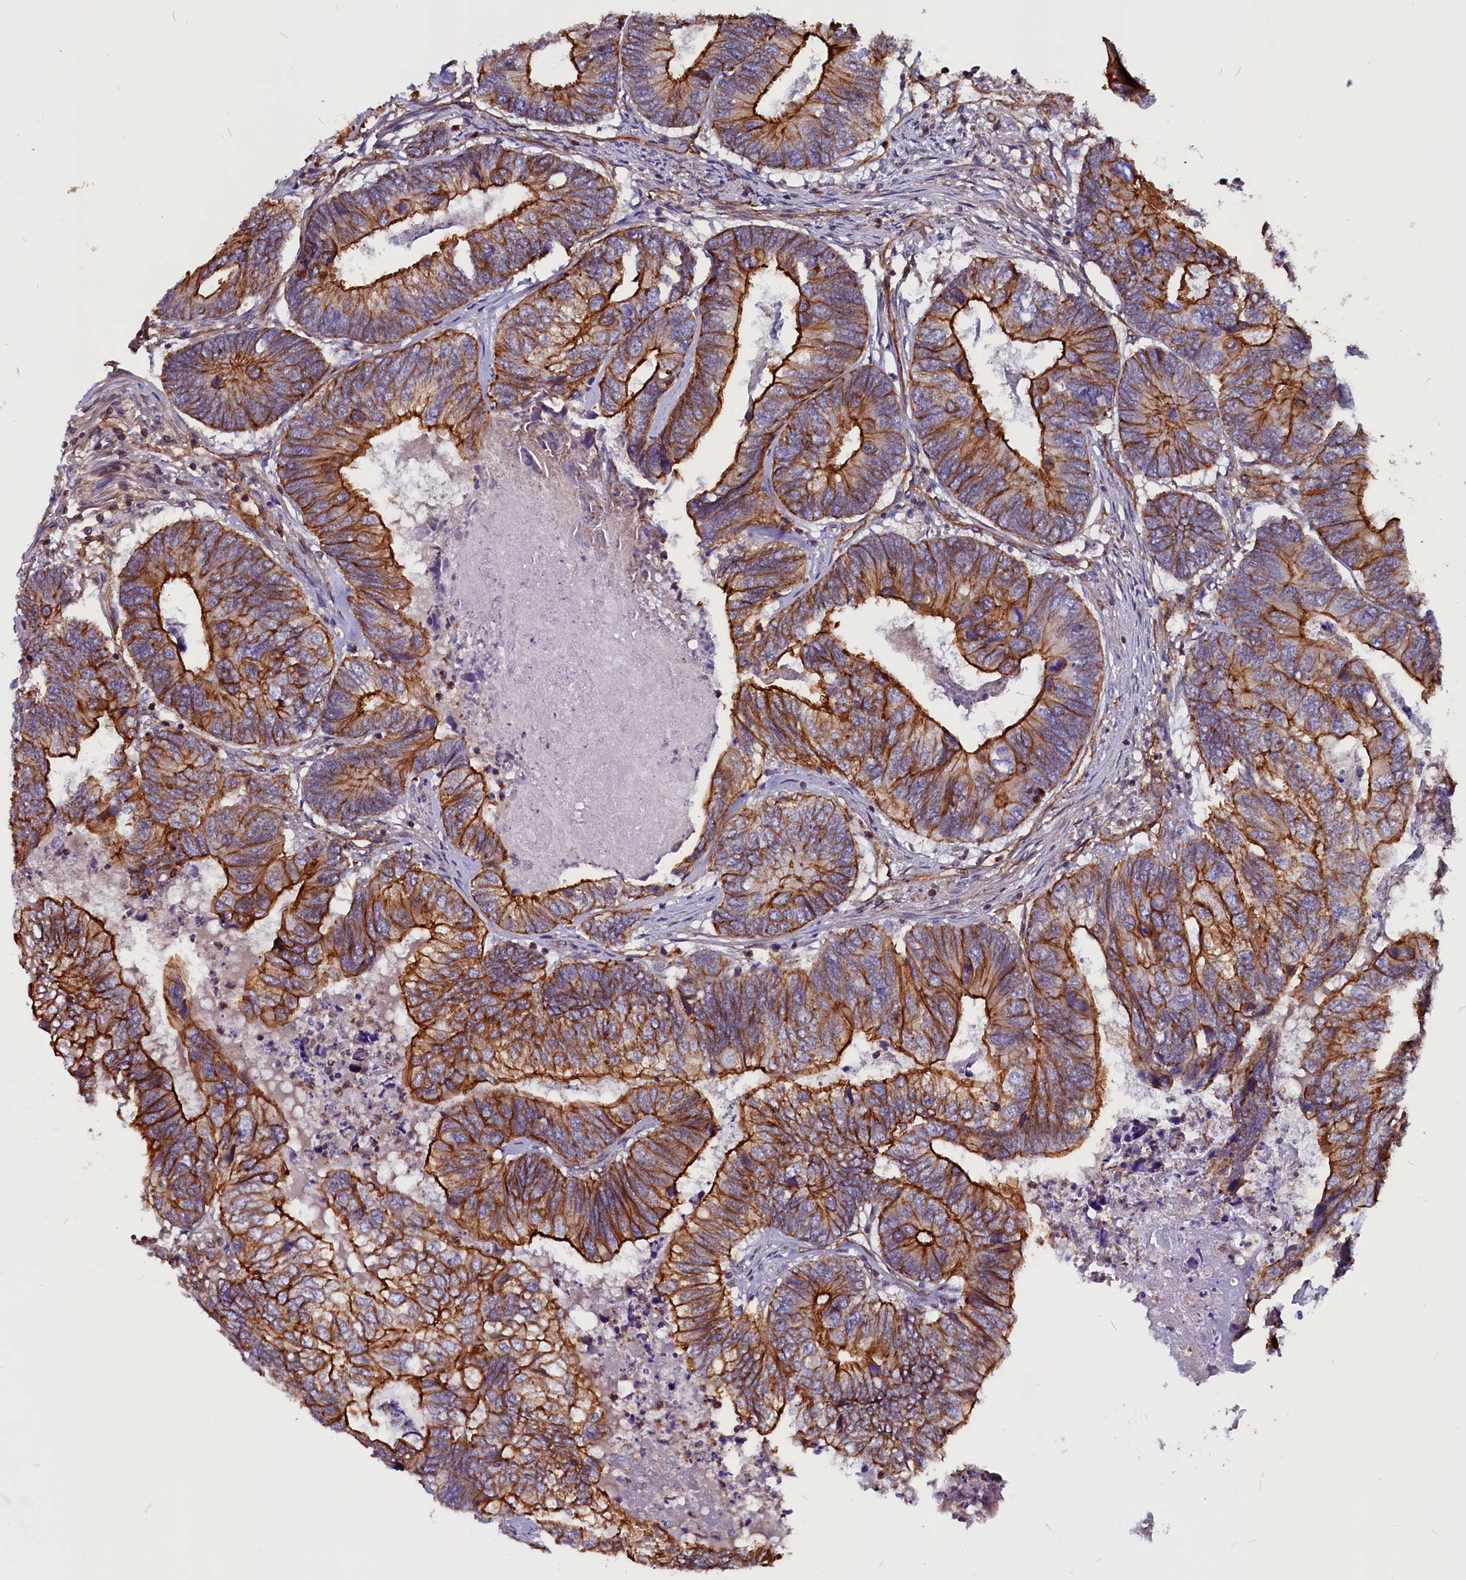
{"staining": {"intensity": "strong", "quantity": "25%-75%", "location": "cytoplasmic/membranous"}, "tissue": "colorectal cancer", "cell_type": "Tumor cells", "image_type": "cancer", "snomed": [{"axis": "morphology", "description": "Adenocarcinoma, NOS"}, {"axis": "topography", "description": "Colon"}], "caption": "Colorectal cancer (adenocarcinoma) tissue demonstrates strong cytoplasmic/membranous expression in about 25%-75% of tumor cells The protein is shown in brown color, while the nuclei are stained blue.", "gene": "ZNF749", "patient": {"sex": "female", "age": 67}}